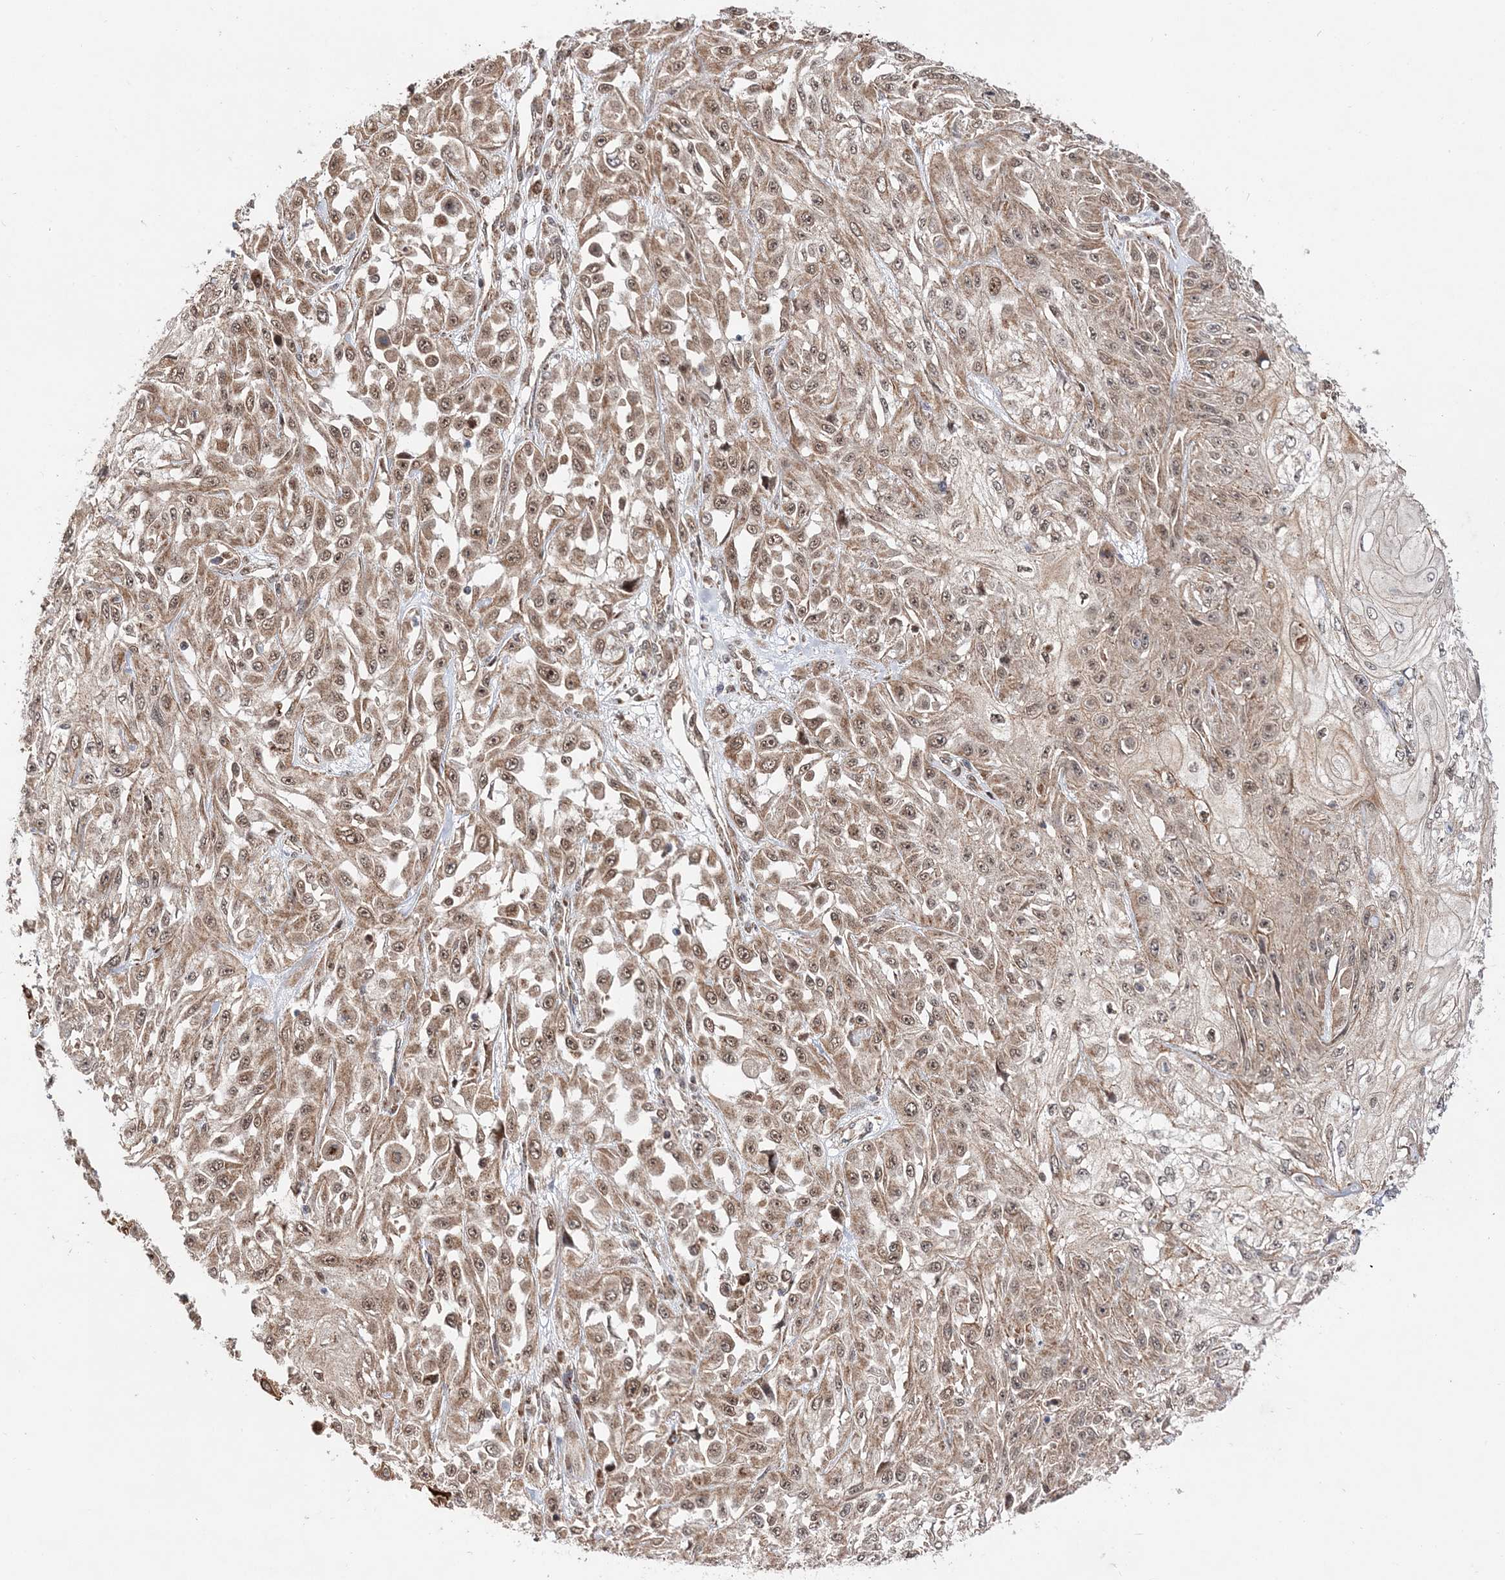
{"staining": {"intensity": "weak", "quantity": ">75%", "location": "cytoplasmic/membranous,nuclear"}, "tissue": "skin cancer", "cell_type": "Tumor cells", "image_type": "cancer", "snomed": [{"axis": "morphology", "description": "Squamous cell carcinoma, NOS"}, {"axis": "morphology", "description": "Squamous cell carcinoma, metastatic, NOS"}, {"axis": "topography", "description": "Skin"}, {"axis": "topography", "description": "Lymph node"}], "caption": "This image reveals skin cancer stained with immunohistochemistry (IHC) to label a protein in brown. The cytoplasmic/membranous and nuclear of tumor cells show weak positivity for the protein. Nuclei are counter-stained blue.", "gene": "DALRD3", "patient": {"sex": "male", "age": 75}}